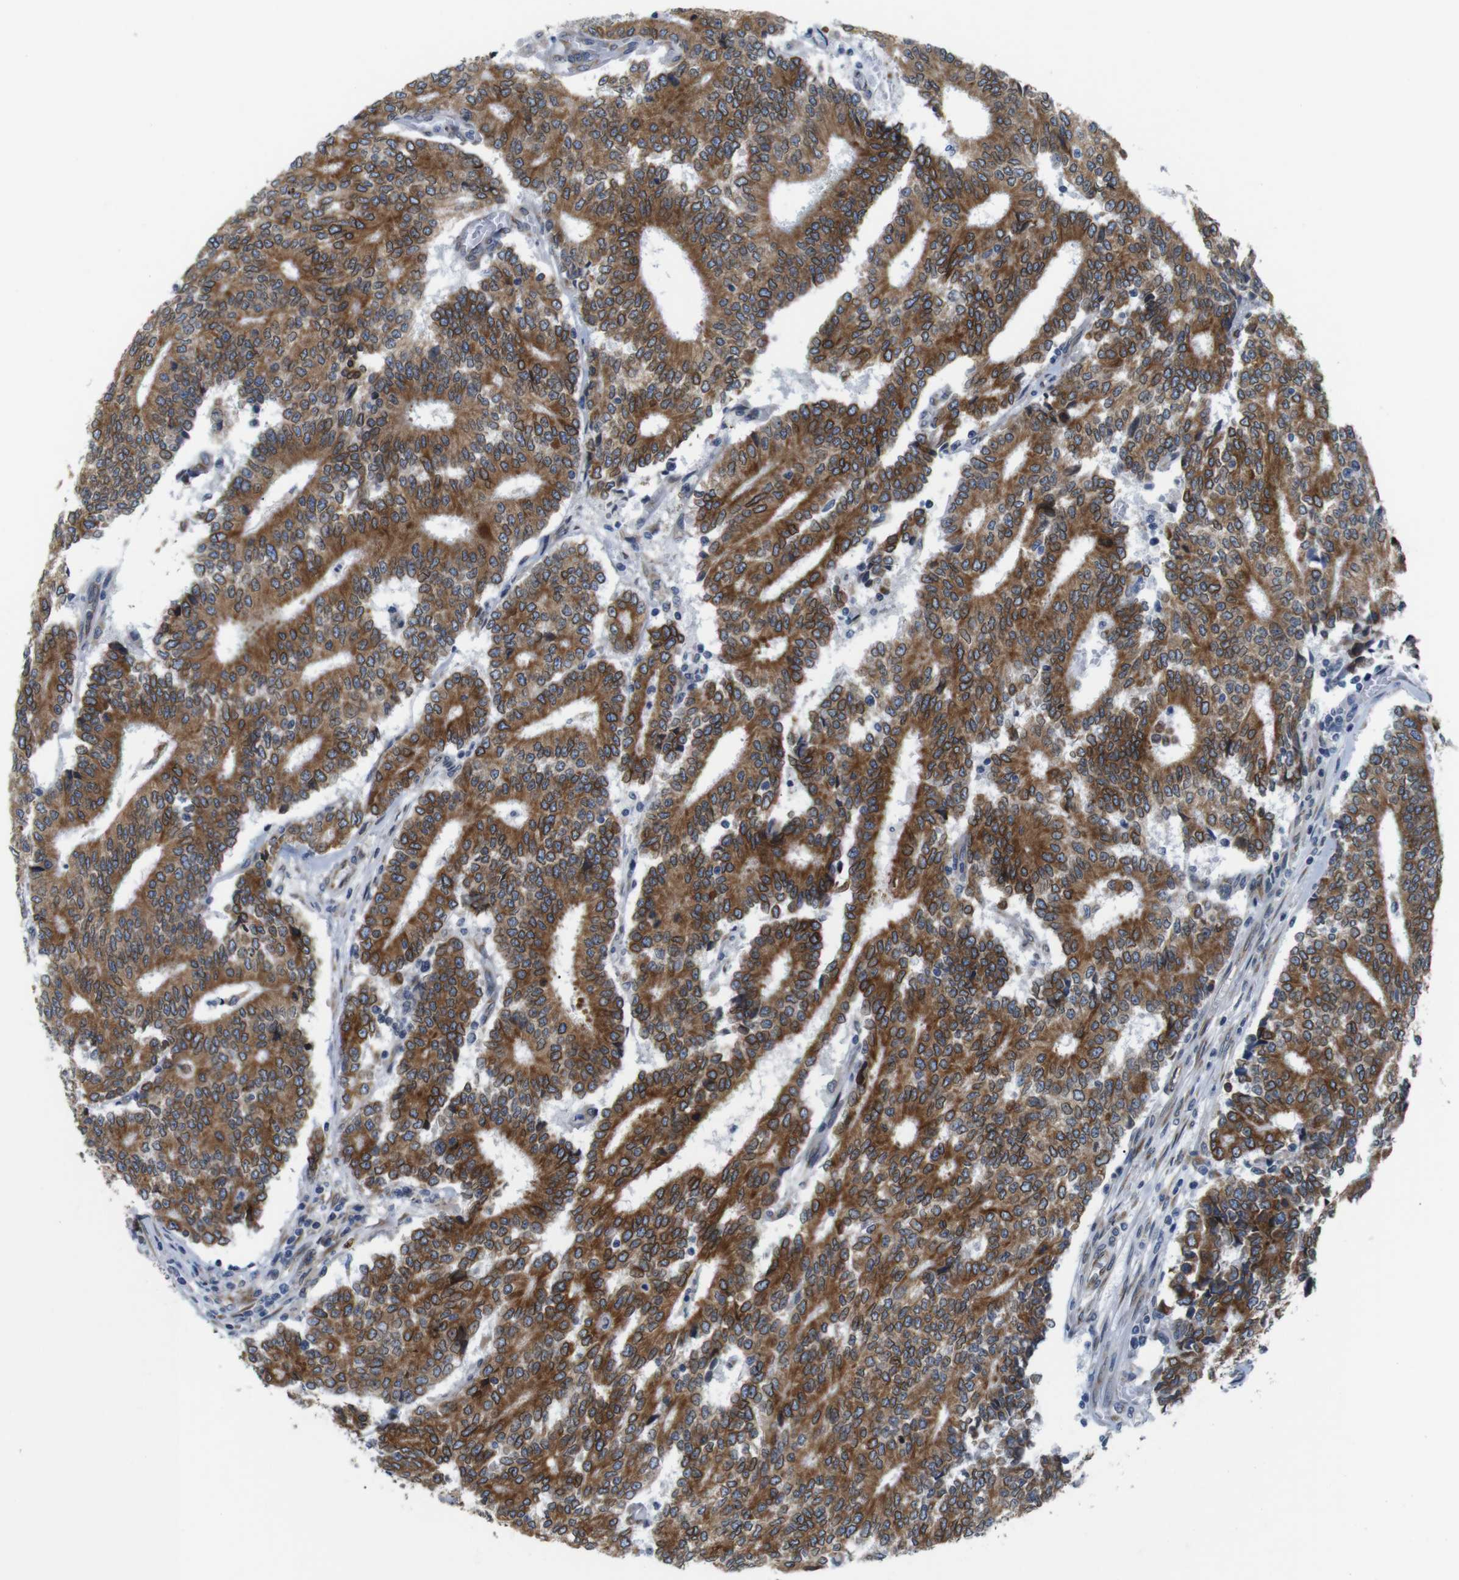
{"staining": {"intensity": "moderate", "quantity": ">75%", "location": "cytoplasmic/membranous"}, "tissue": "prostate cancer", "cell_type": "Tumor cells", "image_type": "cancer", "snomed": [{"axis": "morphology", "description": "Normal tissue, NOS"}, {"axis": "morphology", "description": "Adenocarcinoma, High grade"}, {"axis": "topography", "description": "Prostate"}, {"axis": "topography", "description": "Seminal veicle"}], "caption": "Immunohistochemistry histopathology image of prostate cancer (high-grade adenocarcinoma) stained for a protein (brown), which demonstrates medium levels of moderate cytoplasmic/membranous staining in approximately >75% of tumor cells.", "gene": "HACD3", "patient": {"sex": "male", "age": 55}}